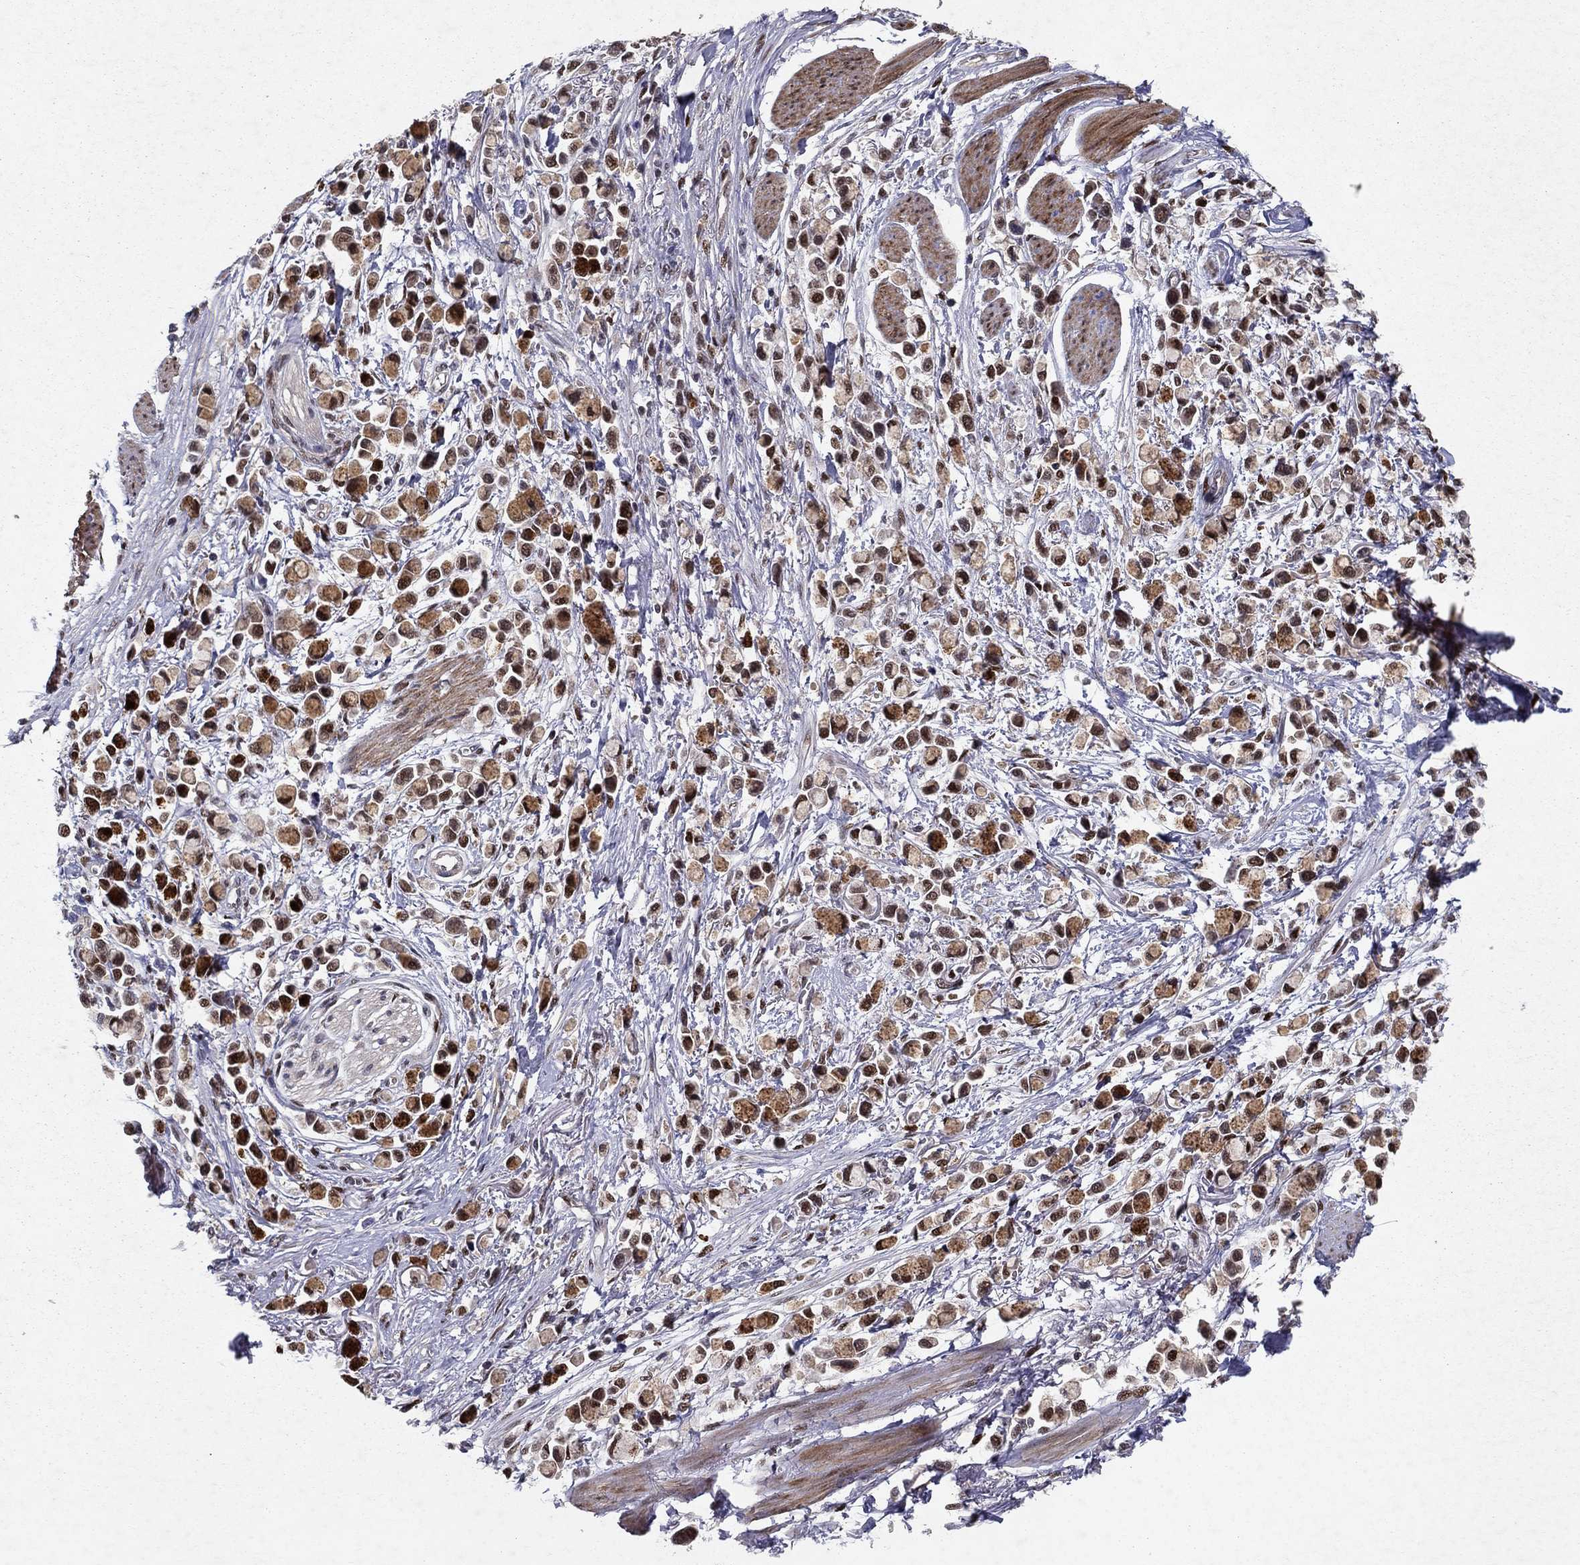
{"staining": {"intensity": "strong", "quantity": "25%-75%", "location": "nuclear"}, "tissue": "stomach cancer", "cell_type": "Tumor cells", "image_type": "cancer", "snomed": [{"axis": "morphology", "description": "Adenocarcinoma, NOS"}, {"axis": "topography", "description": "Stomach"}], "caption": "DAB (3,3'-diaminobenzidine) immunohistochemical staining of human stomach adenocarcinoma displays strong nuclear protein positivity in about 25%-75% of tumor cells. Immunohistochemistry (ihc) stains the protein in brown and the nuclei are stained blue.", "gene": "CRTC1", "patient": {"sex": "female", "age": 81}}